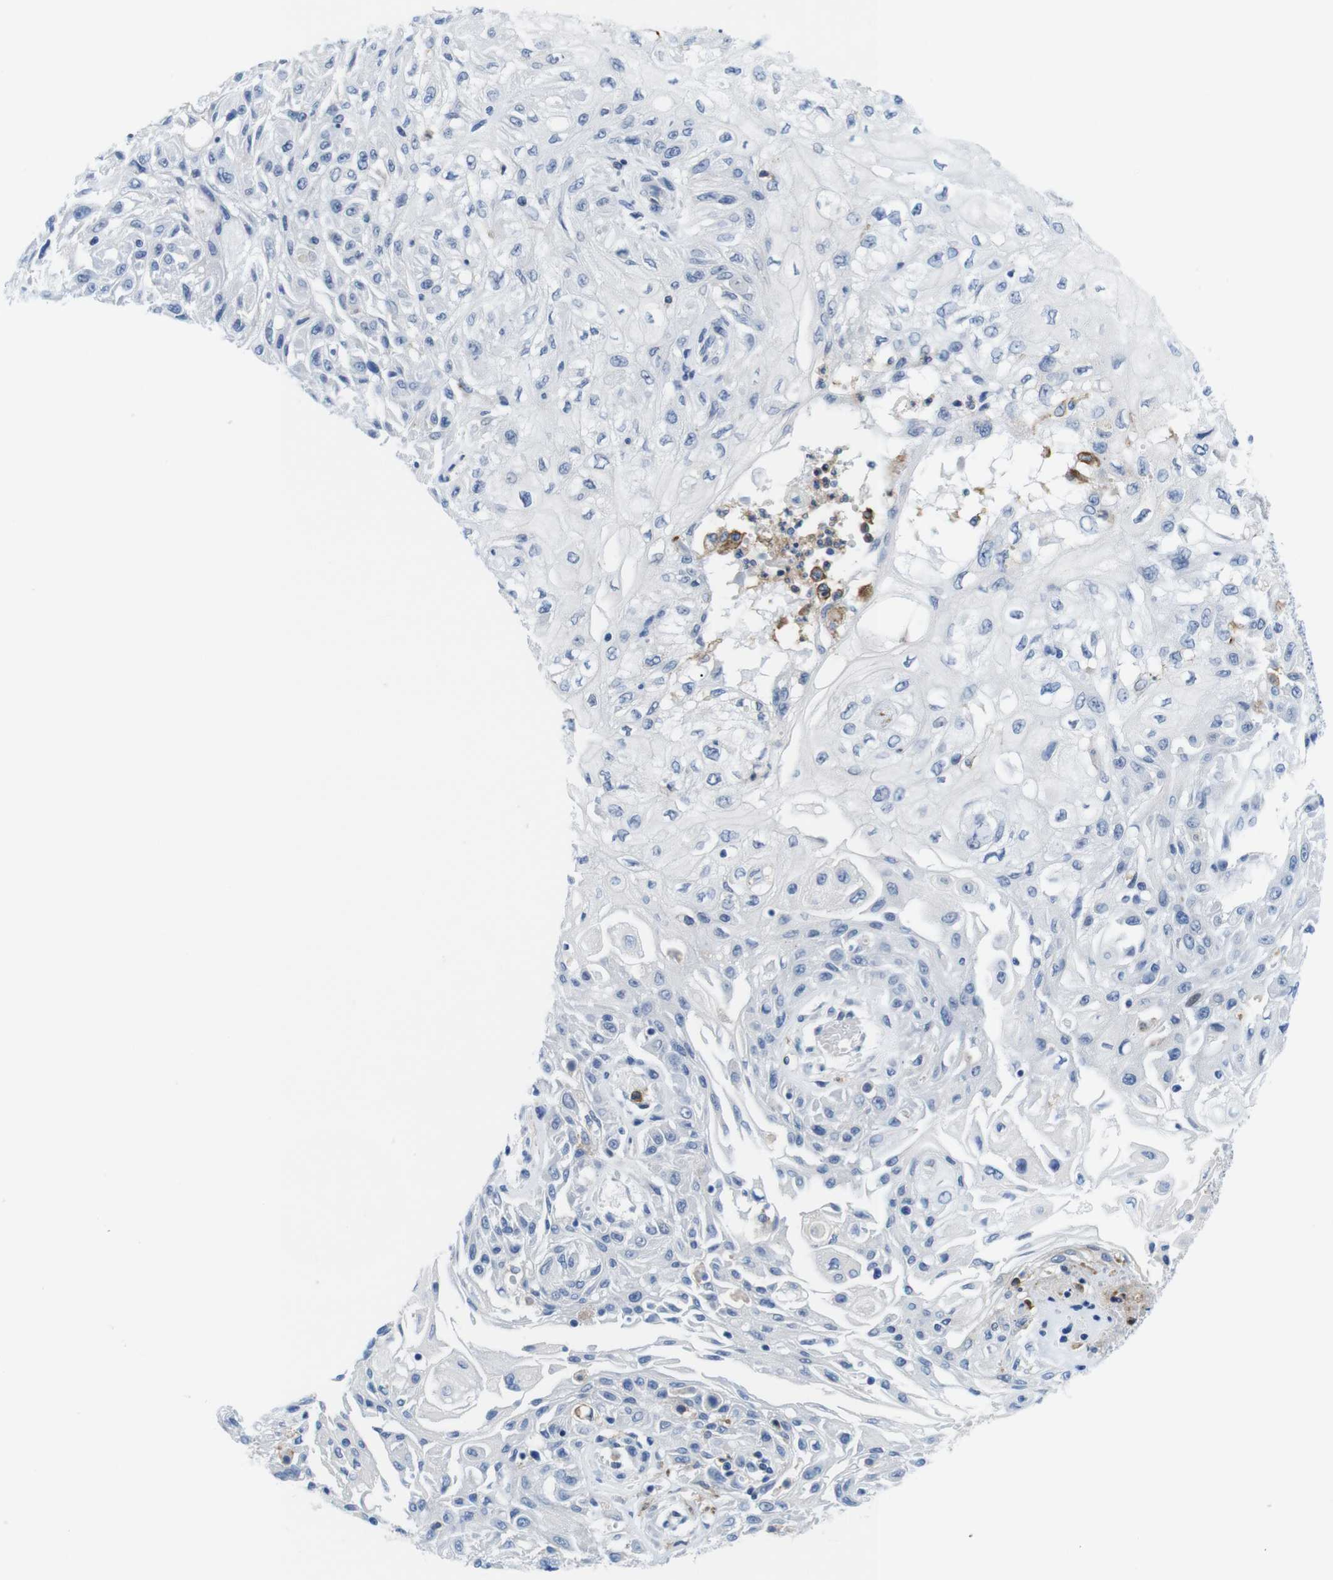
{"staining": {"intensity": "negative", "quantity": "none", "location": "none"}, "tissue": "skin cancer", "cell_type": "Tumor cells", "image_type": "cancer", "snomed": [{"axis": "morphology", "description": "Squamous cell carcinoma, NOS"}, {"axis": "topography", "description": "Skin"}], "caption": "This is an immunohistochemistry image of skin cancer. There is no staining in tumor cells.", "gene": "CD300C", "patient": {"sex": "male", "age": 75}}